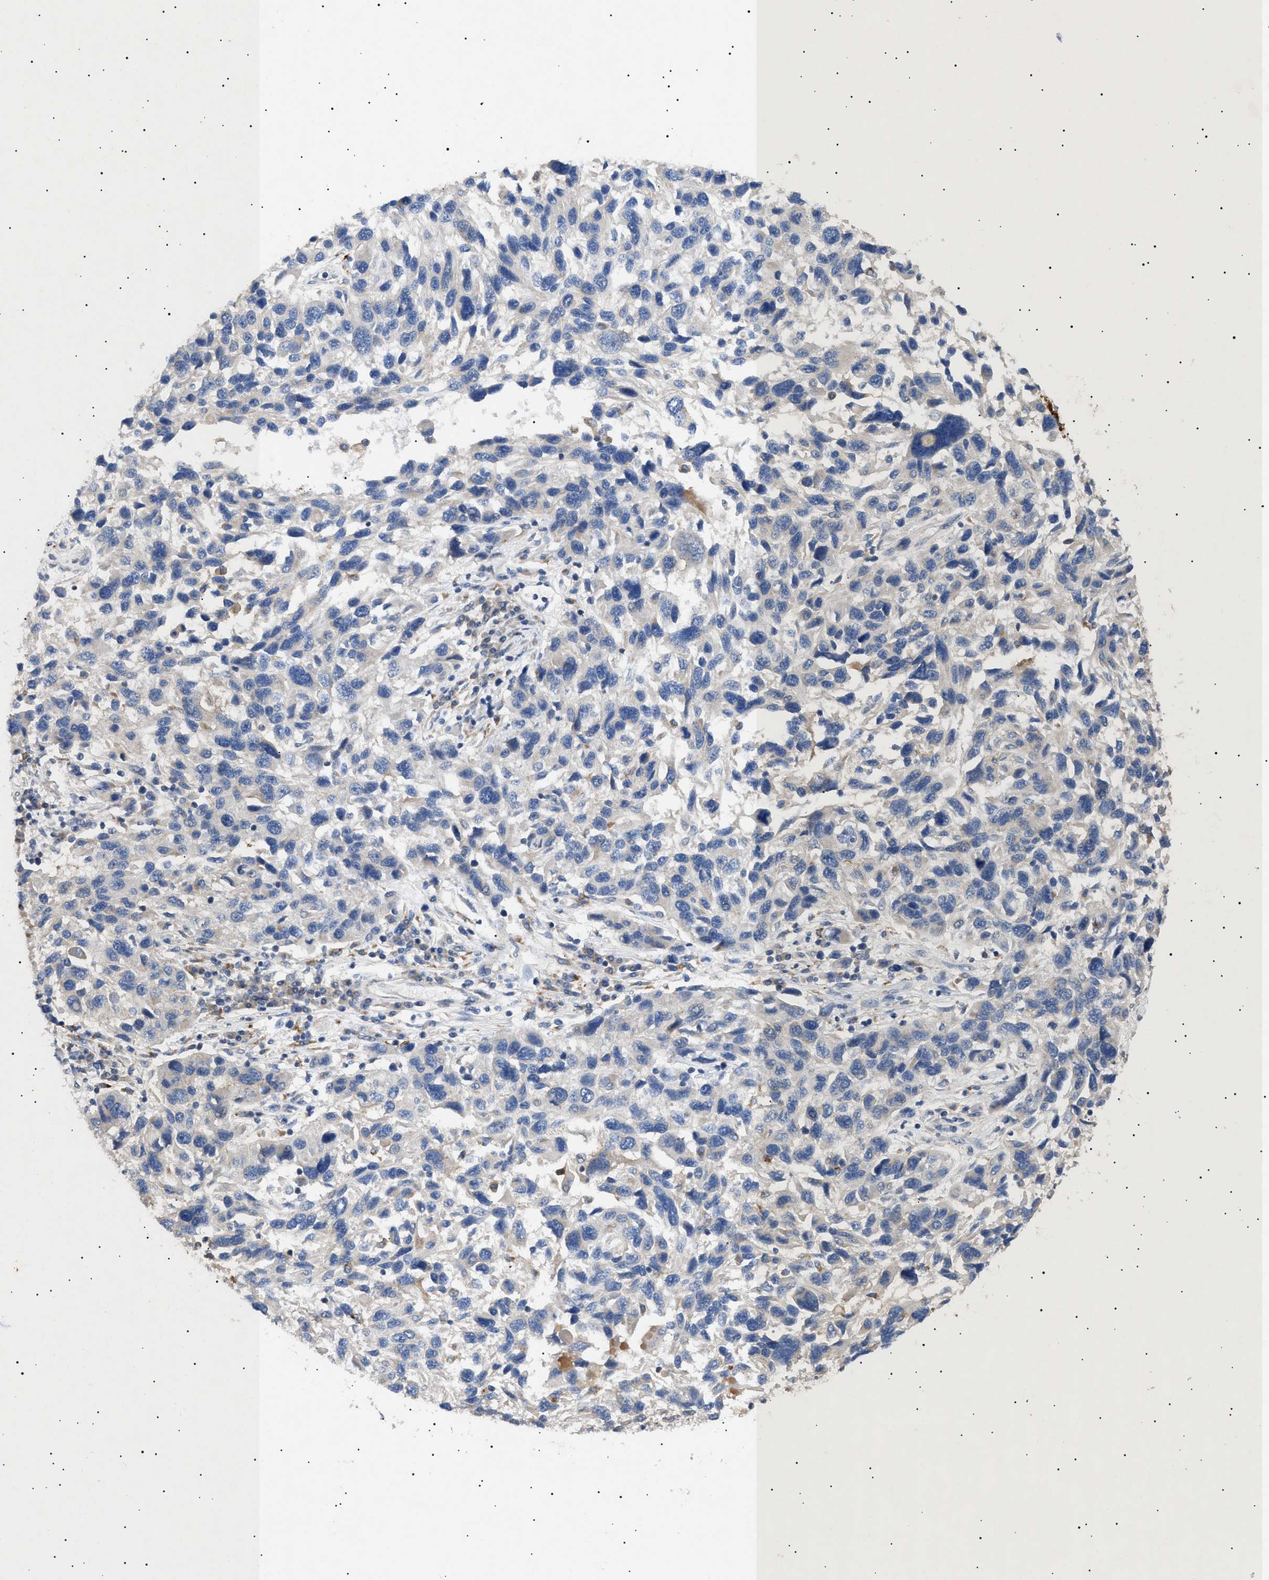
{"staining": {"intensity": "negative", "quantity": "none", "location": "none"}, "tissue": "melanoma", "cell_type": "Tumor cells", "image_type": "cancer", "snomed": [{"axis": "morphology", "description": "Malignant melanoma, NOS"}, {"axis": "topography", "description": "Skin"}], "caption": "Tumor cells are negative for protein expression in human melanoma.", "gene": "SIRT5", "patient": {"sex": "male", "age": 53}}